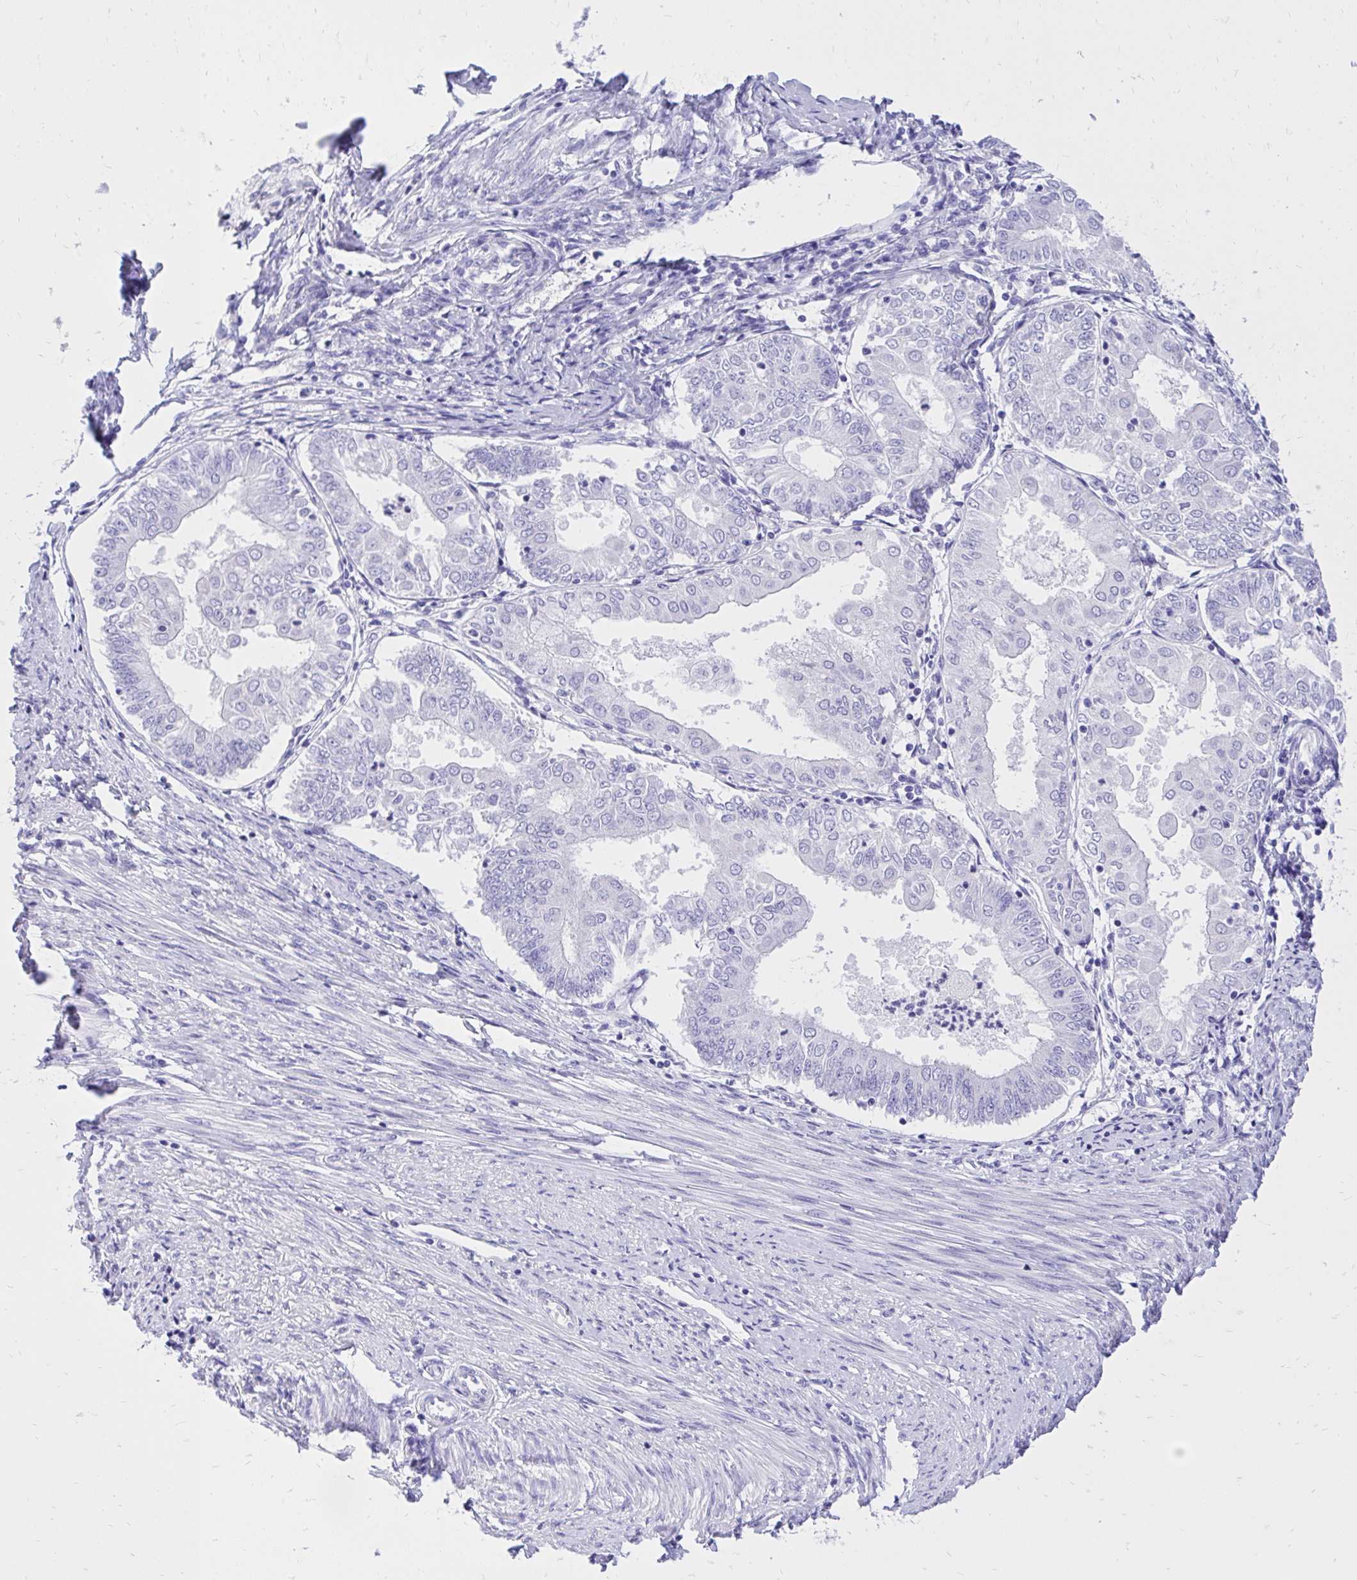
{"staining": {"intensity": "negative", "quantity": "none", "location": "none"}, "tissue": "endometrial cancer", "cell_type": "Tumor cells", "image_type": "cancer", "snomed": [{"axis": "morphology", "description": "Adenocarcinoma, NOS"}, {"axis": "topography", "description": "Endometrium"}], "caption": "Protein analysis of endometrial cancer exhibits no significant positivity in tumor cells.", "gene": "MON1A", "patient": {"sex": "female", "age": 68}}